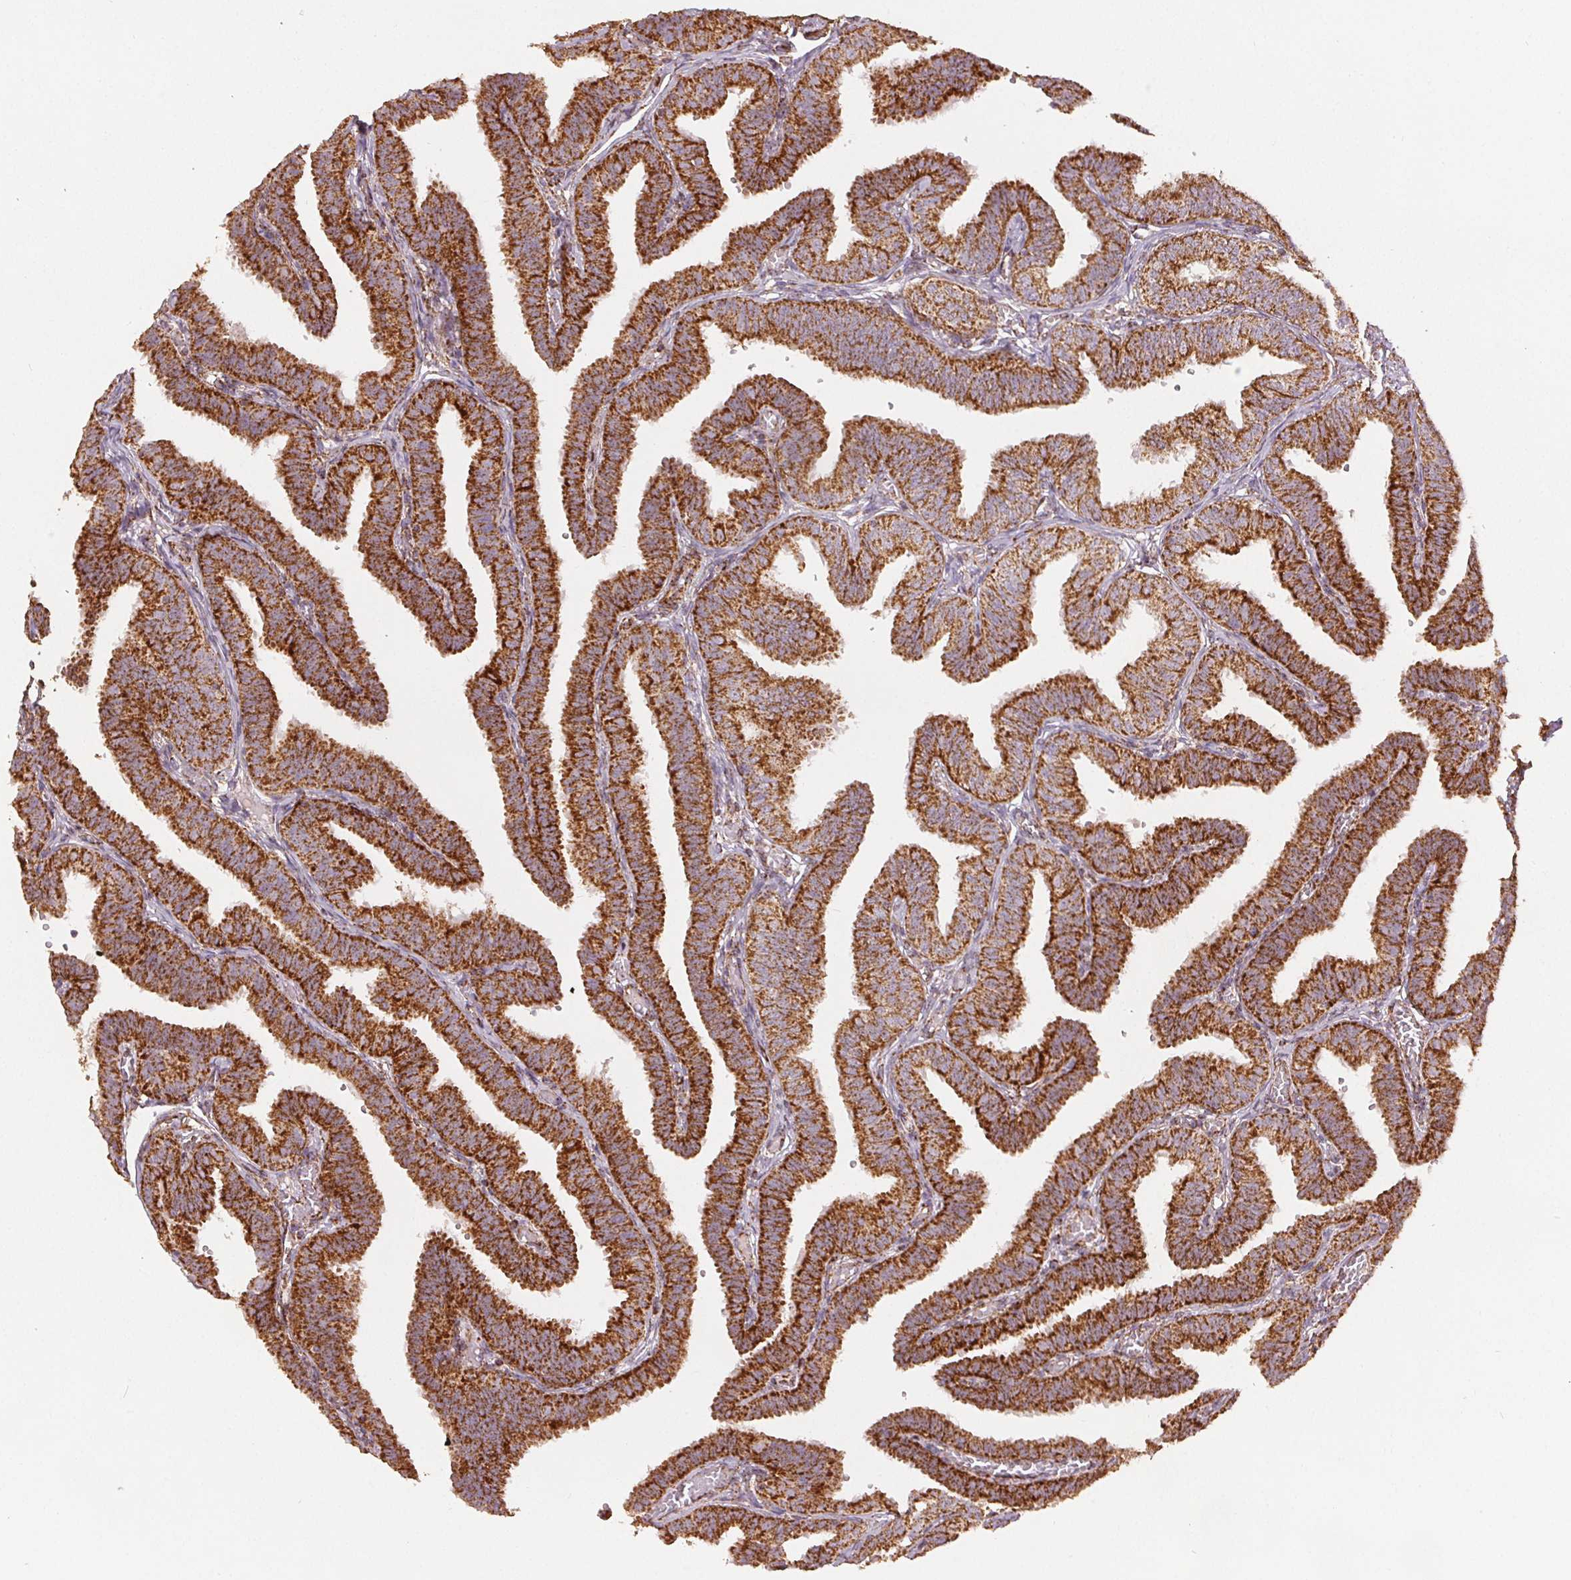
{"staining": {"intensity": "strong", "quantity": ">75%", "location": "cytoplasmic/membranous"}, "tissue": "fallopian tube", "cell_type": "Glandular cells", "image_type": "normal", "snomed": [{"axis": "morphology", "description": "Normal tissue, NOS"}, {"axis": "topography", "description": "Fallopian tube"}], "caption": "Glandular cells reveal high levels of strong cytoplasmic/membranous expression in approximately >75% of cells in normal human fallopian tube.", "gene": "SDHB", "patient": {"sex": "female", "age": 25}}